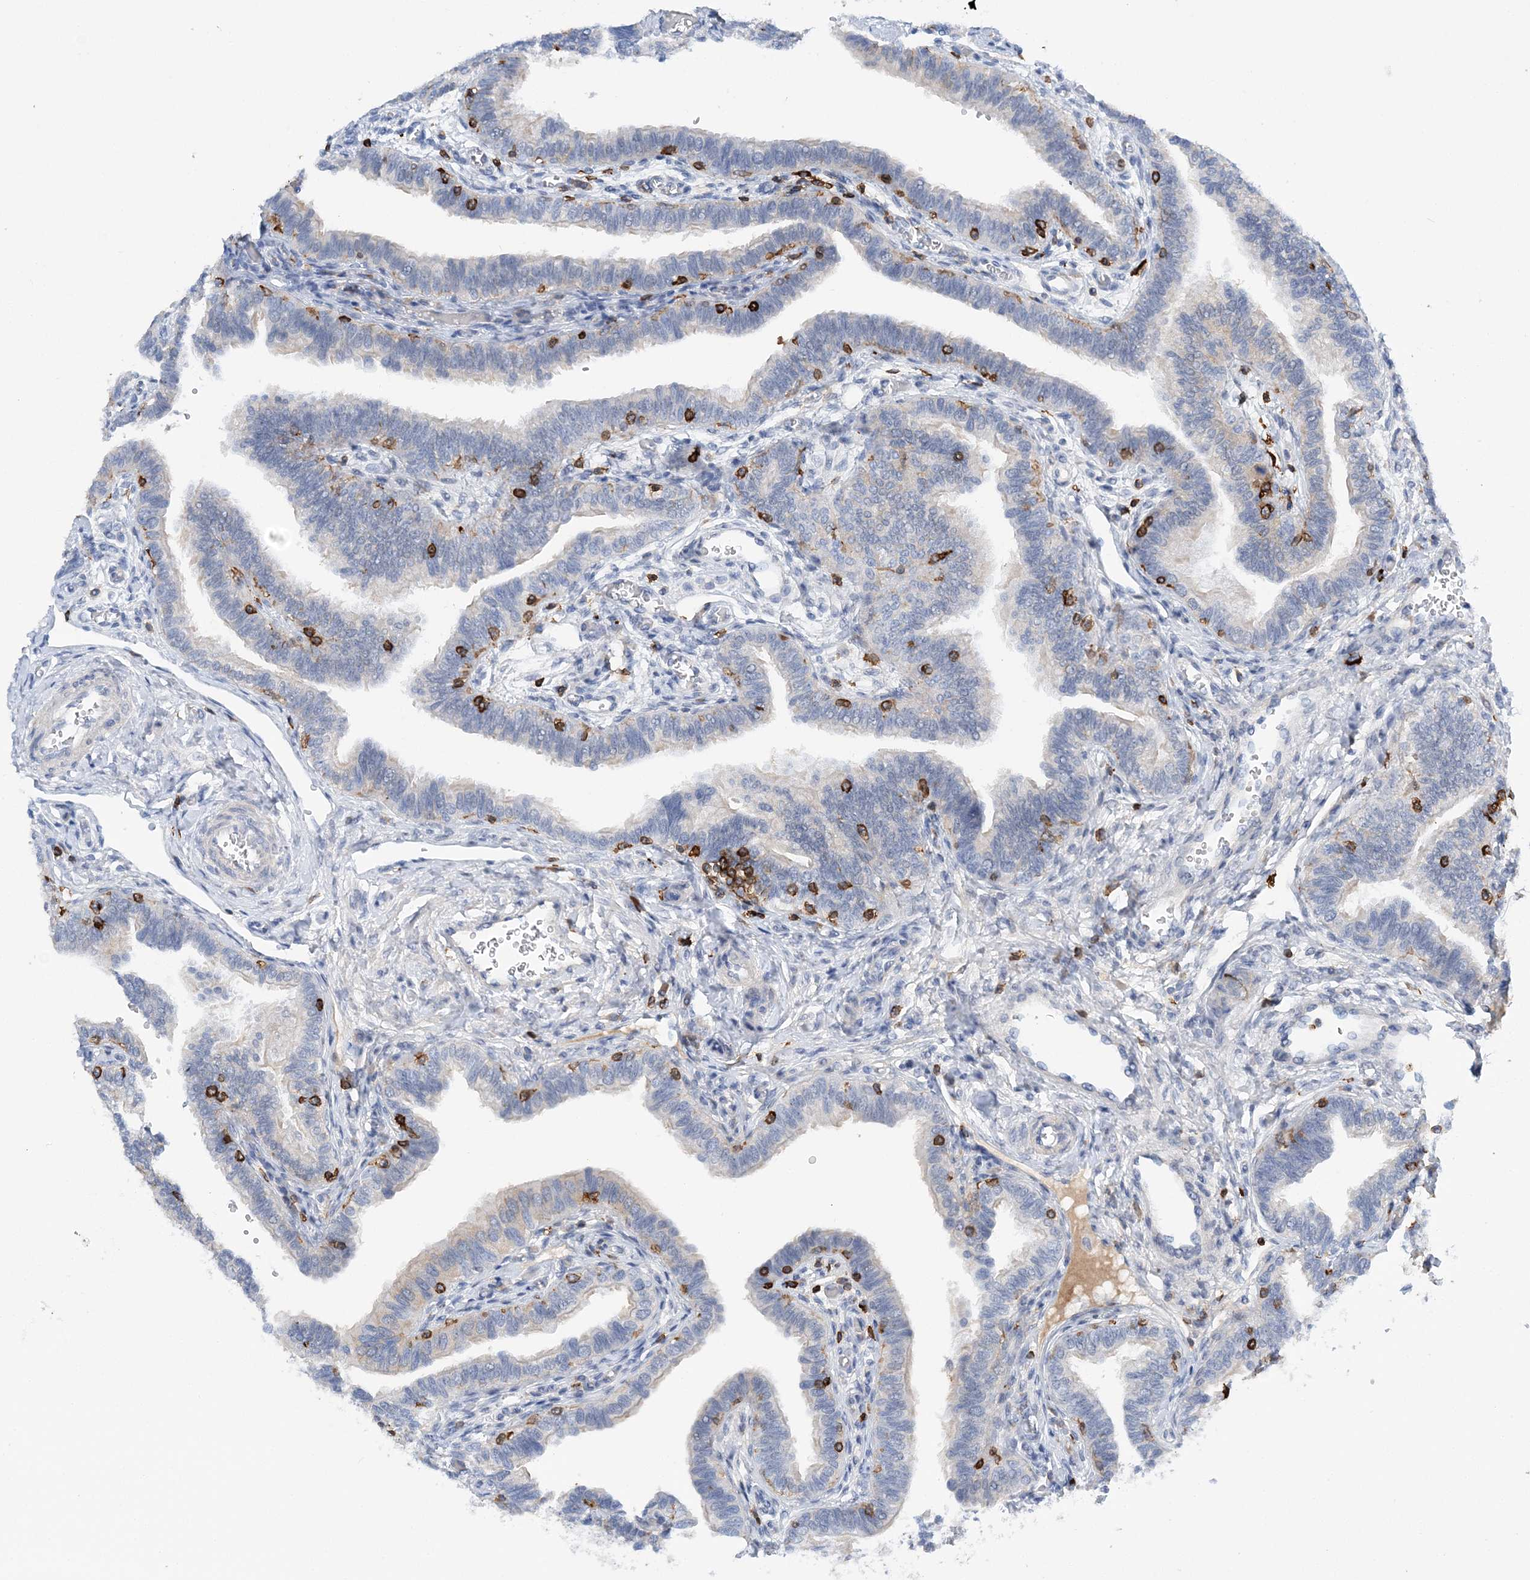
{"staining": {"intensity": "negative", "quantity": "none", "location": "none"}, "tissue": "fallopian tube", "cell_type": "Glandular cells", "image_type": "normal", "snomed": [{"axis": "morphology", "description": "Normal tissue, NOS"}, {"axis": "topography", "description": "Fallopian tube"}], "caption": "A micrograph of fallopian tube stained for a protein exhibits no brown staining in glandular cells.", "gene": "PRMT9", "patient": {"sex": "female", "age": 39}}